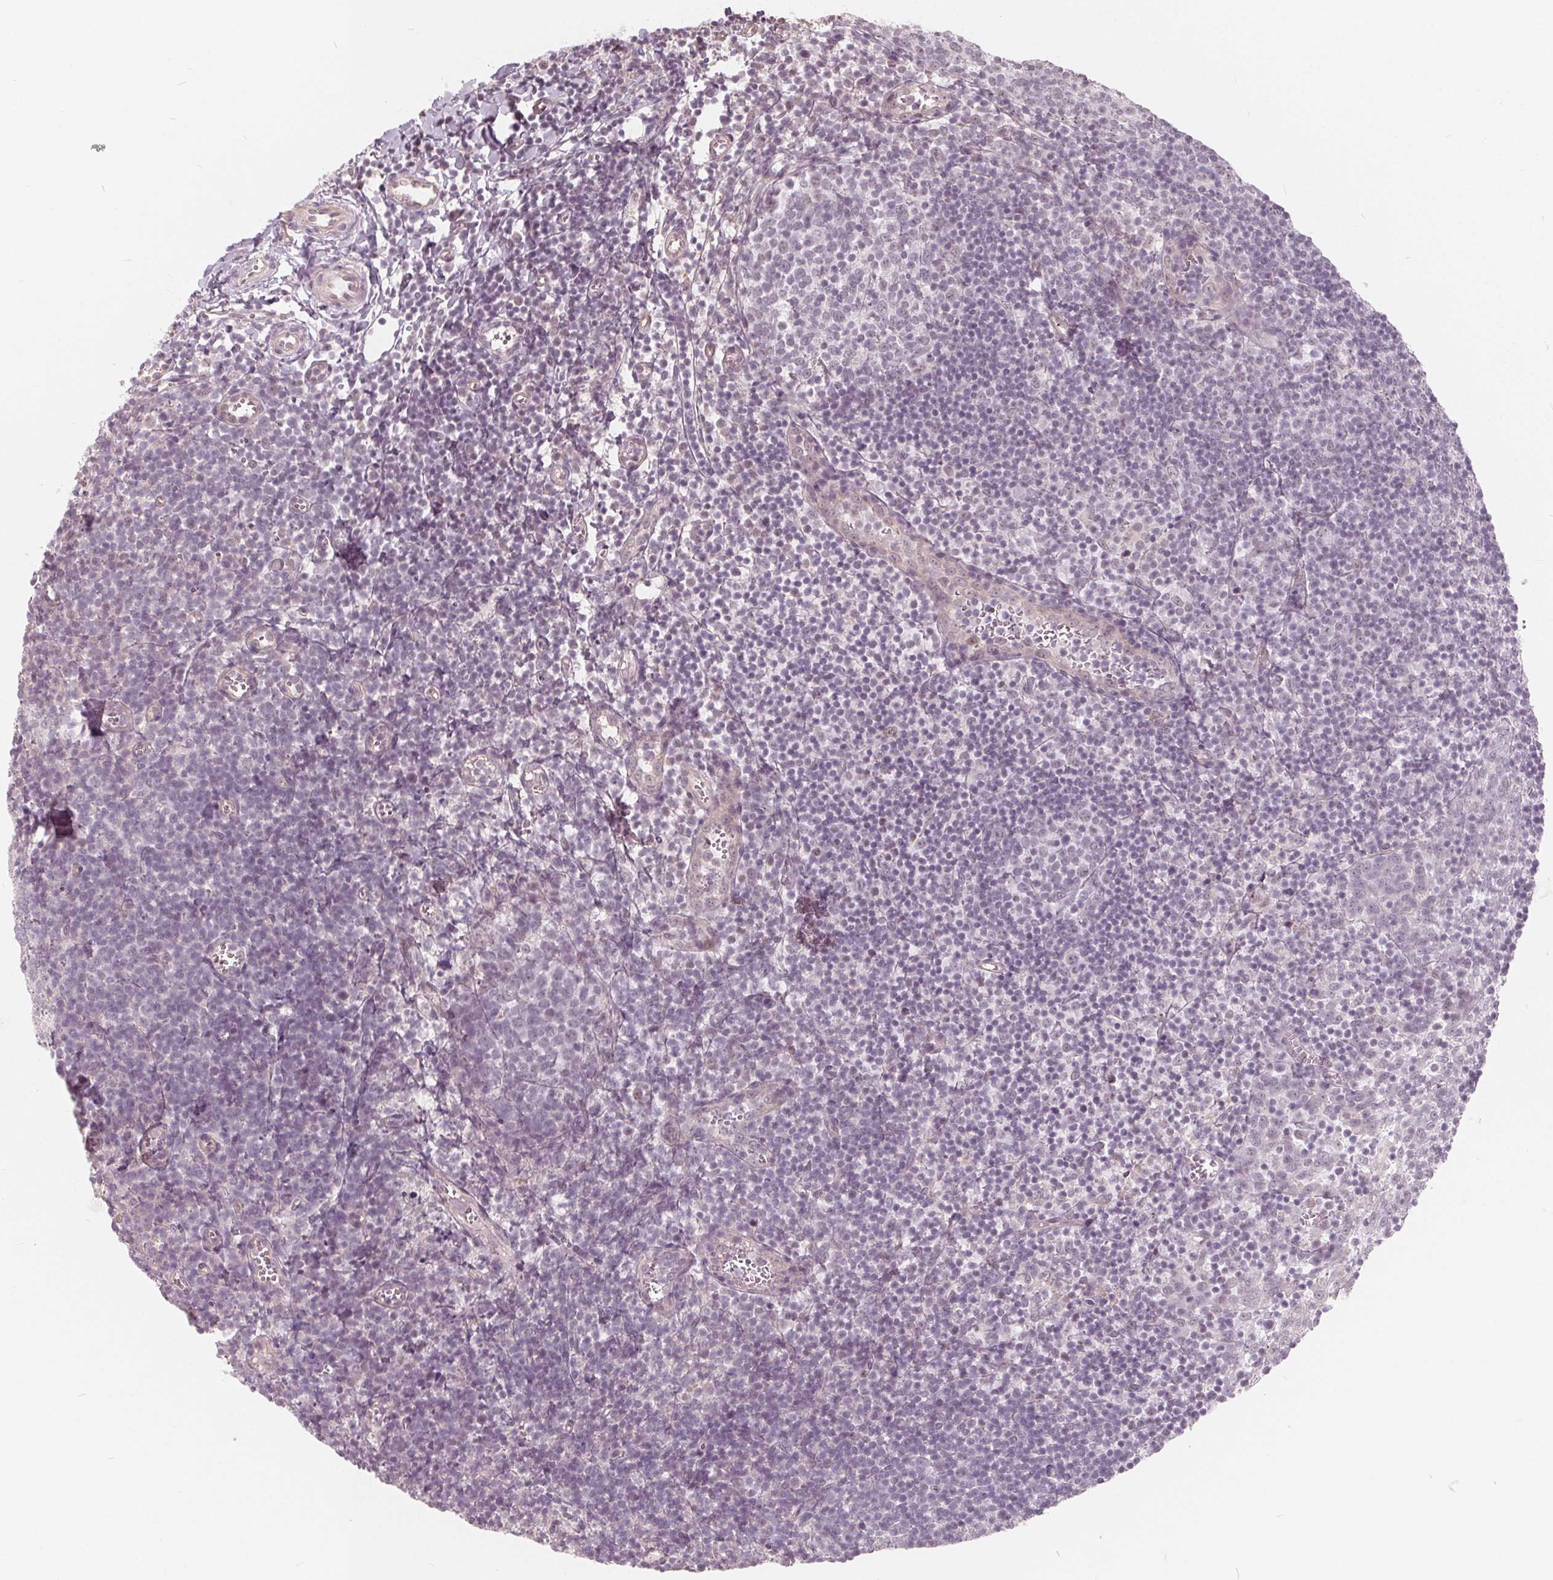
{"staining": {"intensity": "negative", "quantity": "none", "location": "none"}, "tissue": "lymph node", "cell_type": "Germinal center cells", "image_type": "normal", "snomed": [{"axis": "morphology", "description": "Normal tissue, NOS"}, {"axis": "topography", "description": "Lymph node"}], "caption": "This is an immunohistochemistry (IHC) photomicrograph of normal lymph node. There is no staining in germinal center cells.", "gene": "NUP210L", "patient": {"sex": "female", "age": 21}}